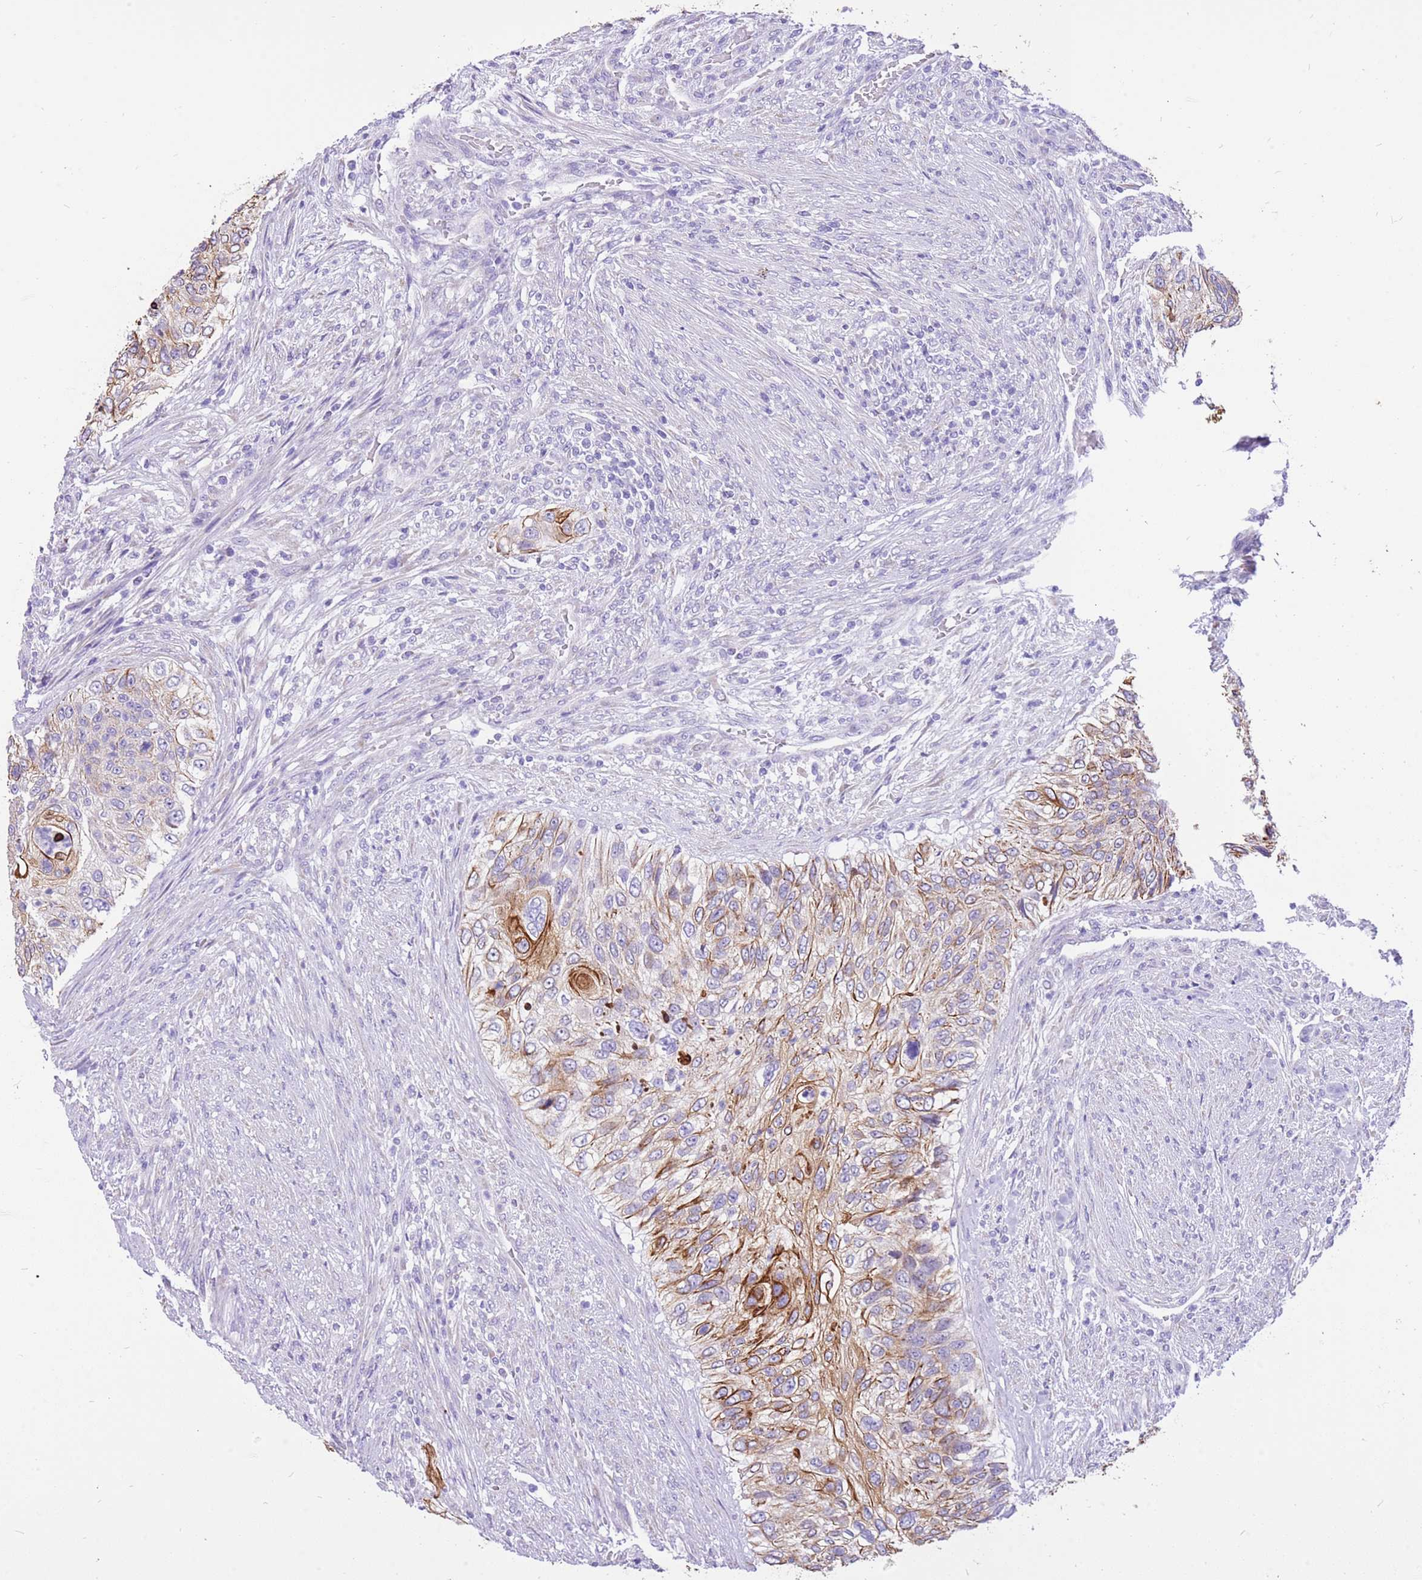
{"staining": {"intensity": "moderate", "quantity": ">75%", "location": "cytoplasmic/membranous"}, "tissue": "urothelial cancer", "cell_type": "Tumor cells", "image_type": "cancer", "snomed": [{"axis": "morphology", "description": "Urothelial carcinoma, High grade"}, {"axis": "topography", "description": "Urinary bladder"}], "caption": "A histopathology image of high-grade urothelial carcinoma stained for a protein reveals moderate cytoplasmic/membranous brown staining in tumor cells. (DAB (3,3'-diaminobenzidine) IHC, brown staining for protein, blue staining for nuclei).", "gene": "R3HDM4", "patient": {"sex": "female", "age": 60}}